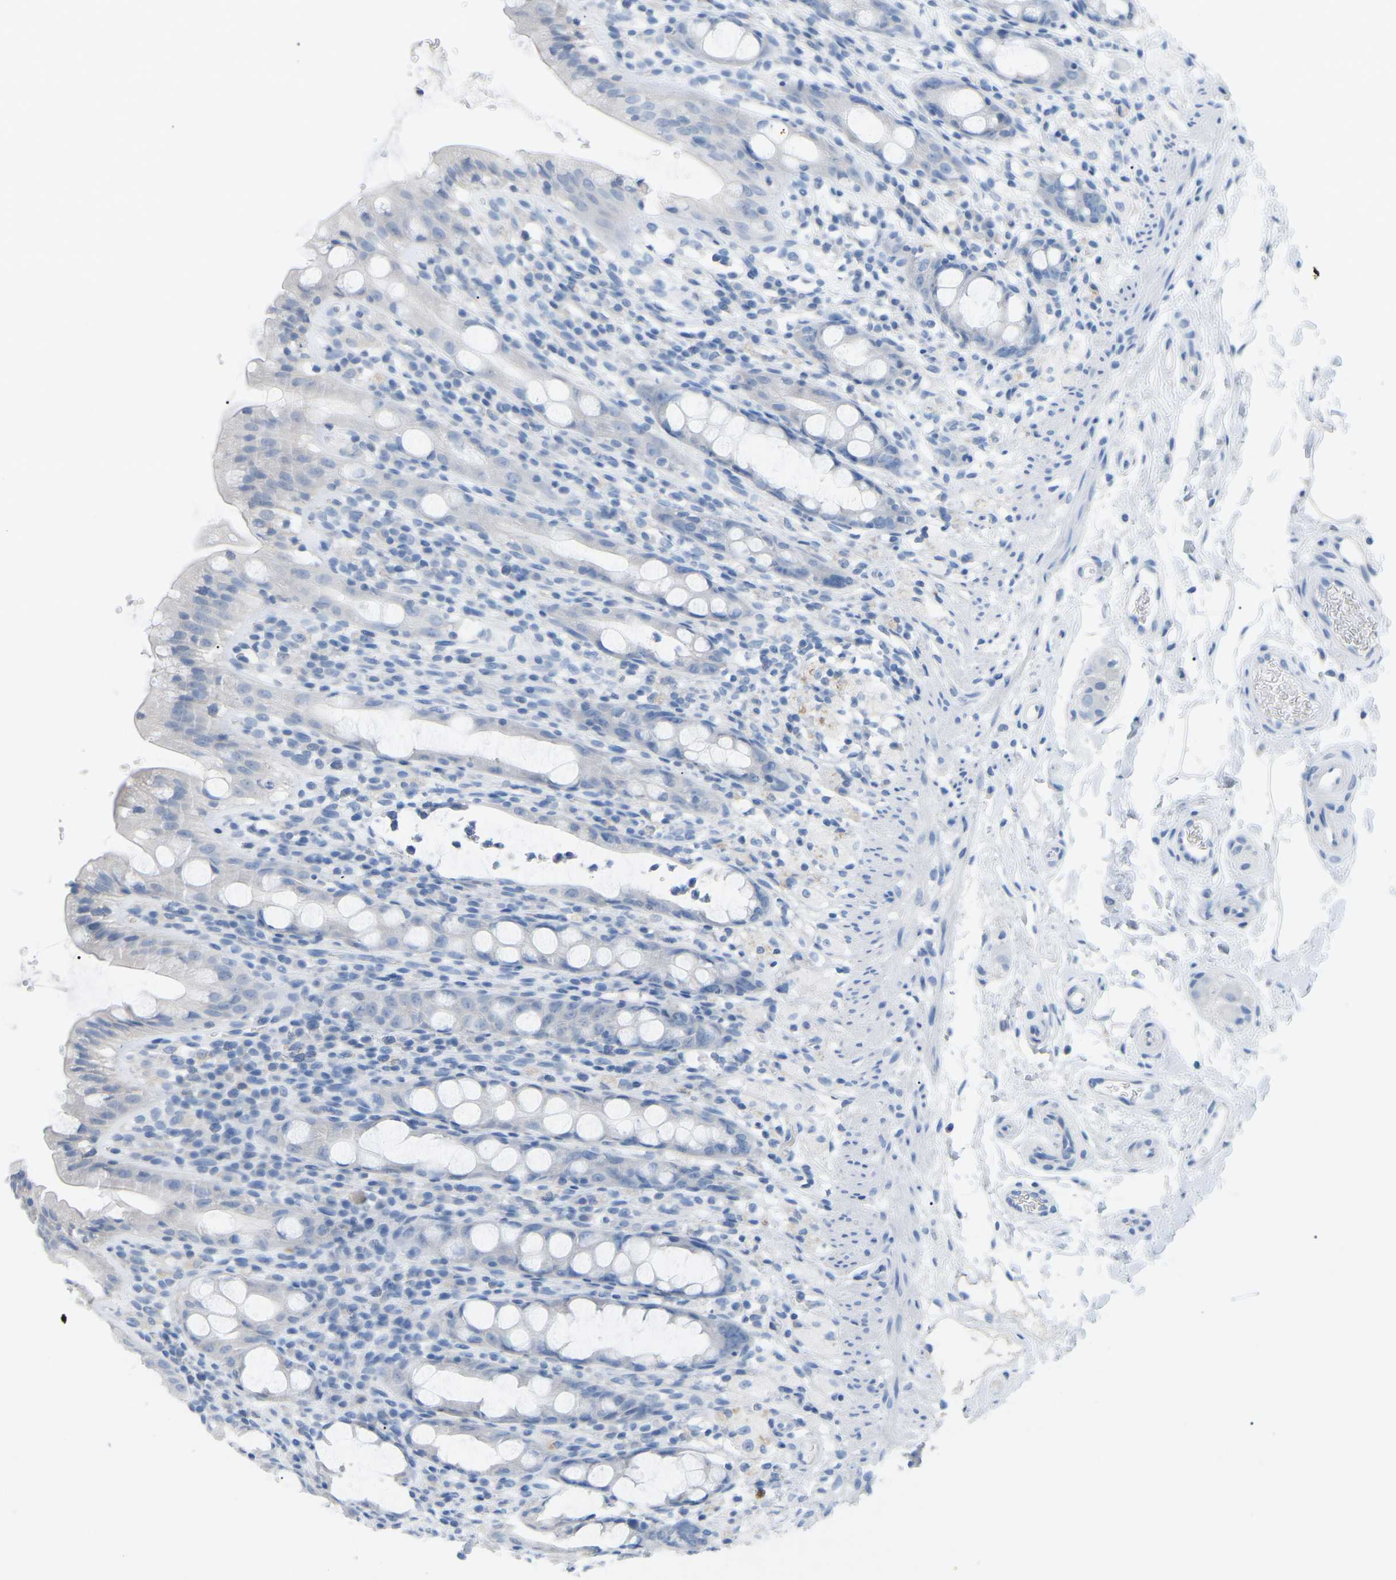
{"staining": {"intensity": "negative", "quantity": "none", "location": "none"}, "tissue": "rectum", "cell_type": "Glandular cells", "image_type": "normal", "snomed": [{"axis": "morphology", "description": "Normal tissue, NOS"}, {"axis": "topography", "description": "Rectum"}], "caption": "The photomicrograph reveals no significant staining in glandular cells of rectum. Nuclei are stained in blue.", "gene": "HBG2", "patient": {"sex": "male", "age": 44}}